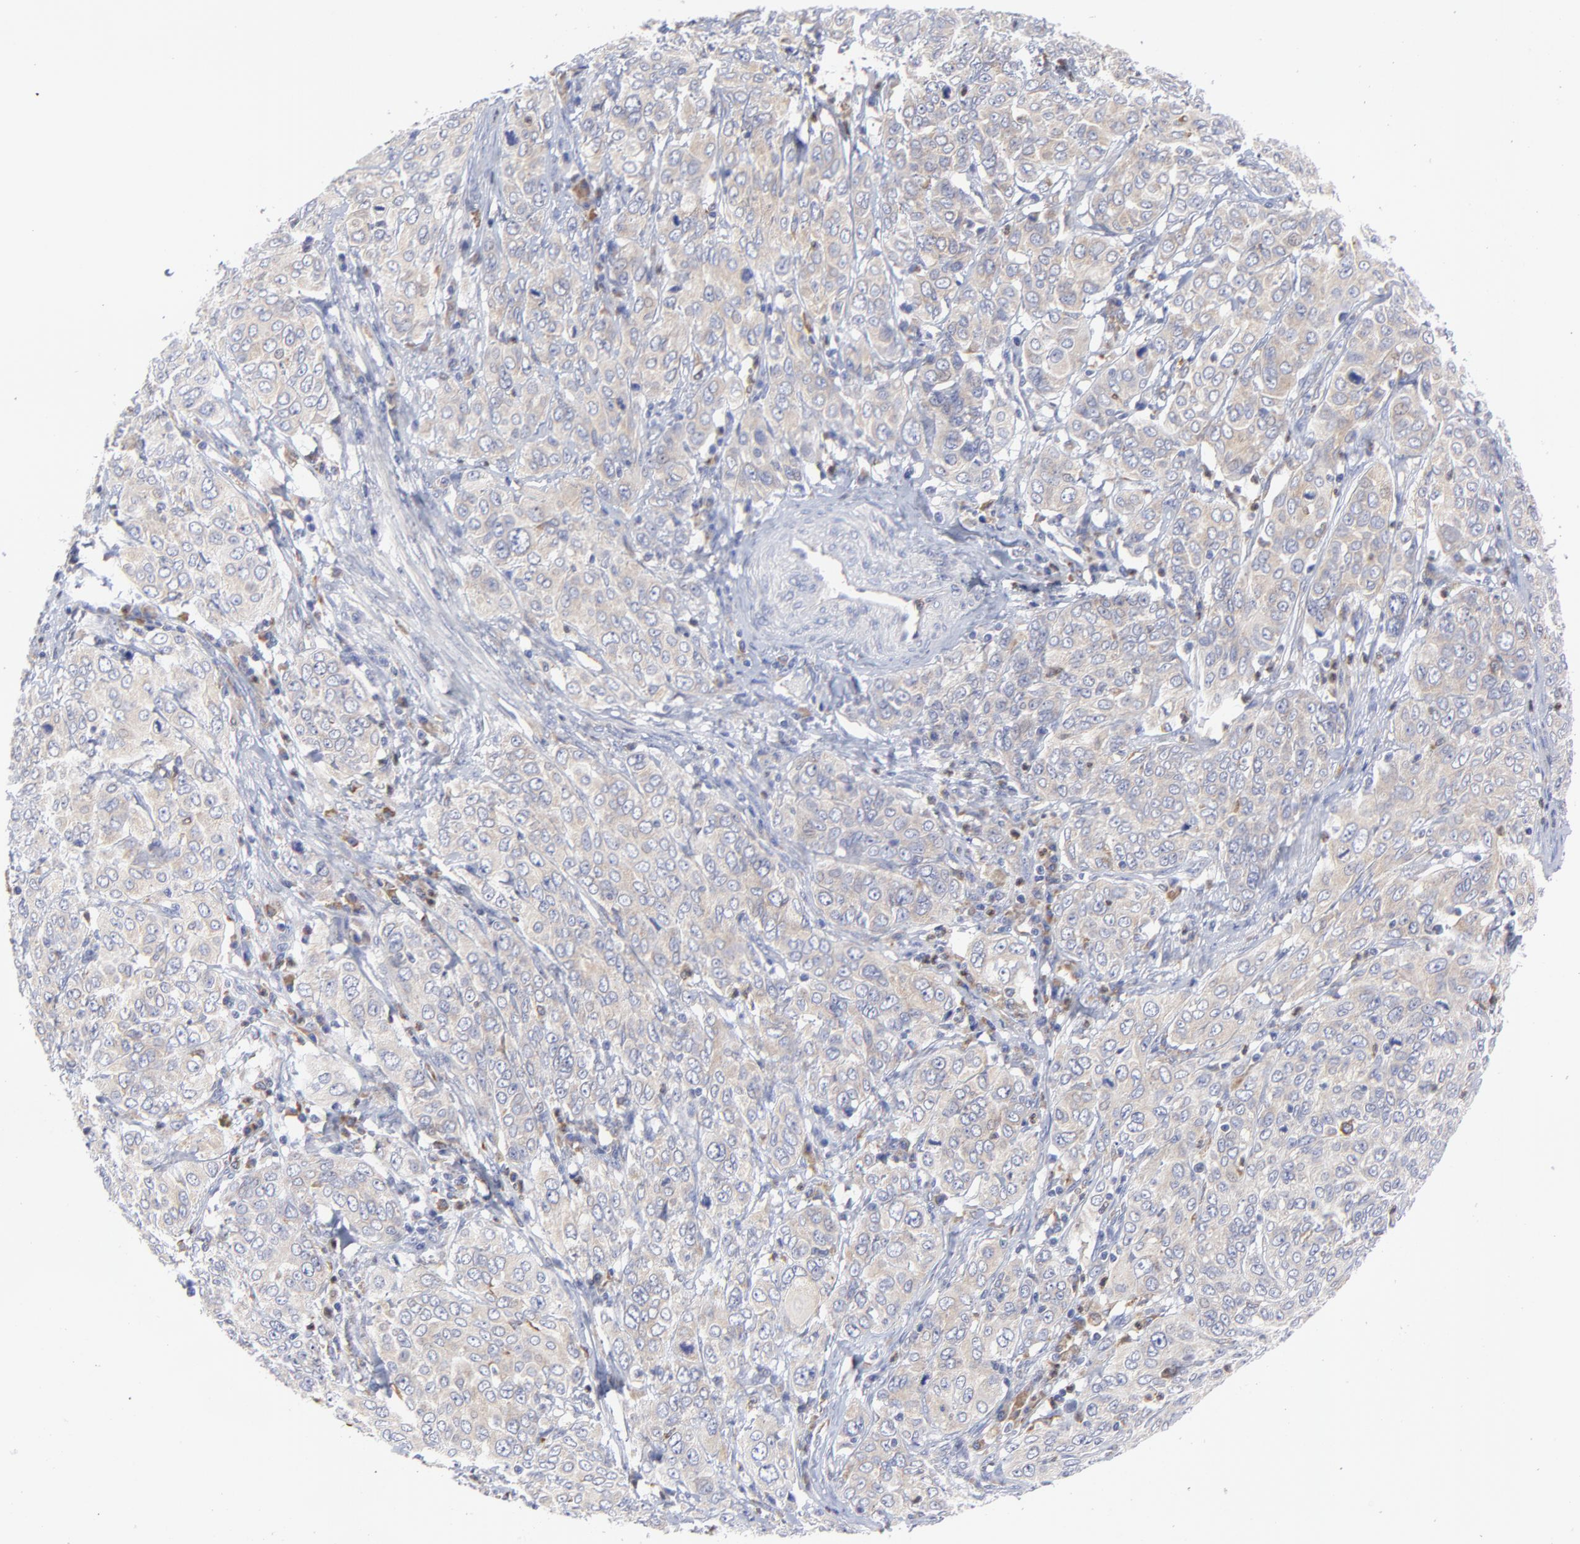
{"staining": {"intensity": "weak", "quantity": ">75%", "location": "cytoplasmic/membranous"}, "tissue": "cervical cancer", "cell_type": "Tumor cells", "image_type": "cancer", "snomed": [{"axis": "morphology", "description": "Squamous cell carcinoma, NOS"}, {"axis": "topography", "description": "Cervix"}], "caption": "Immunohistochemistry (IHC) photomicrograph of human cervical squamous cell carcinoma stained for a protein (brown), which demonstrates low levels of weak cytoplasmic/membranous expression in about >75% of tumor cells.", "gene": "MOSPD2", "patient": {"sex": "female", "age": 38}}